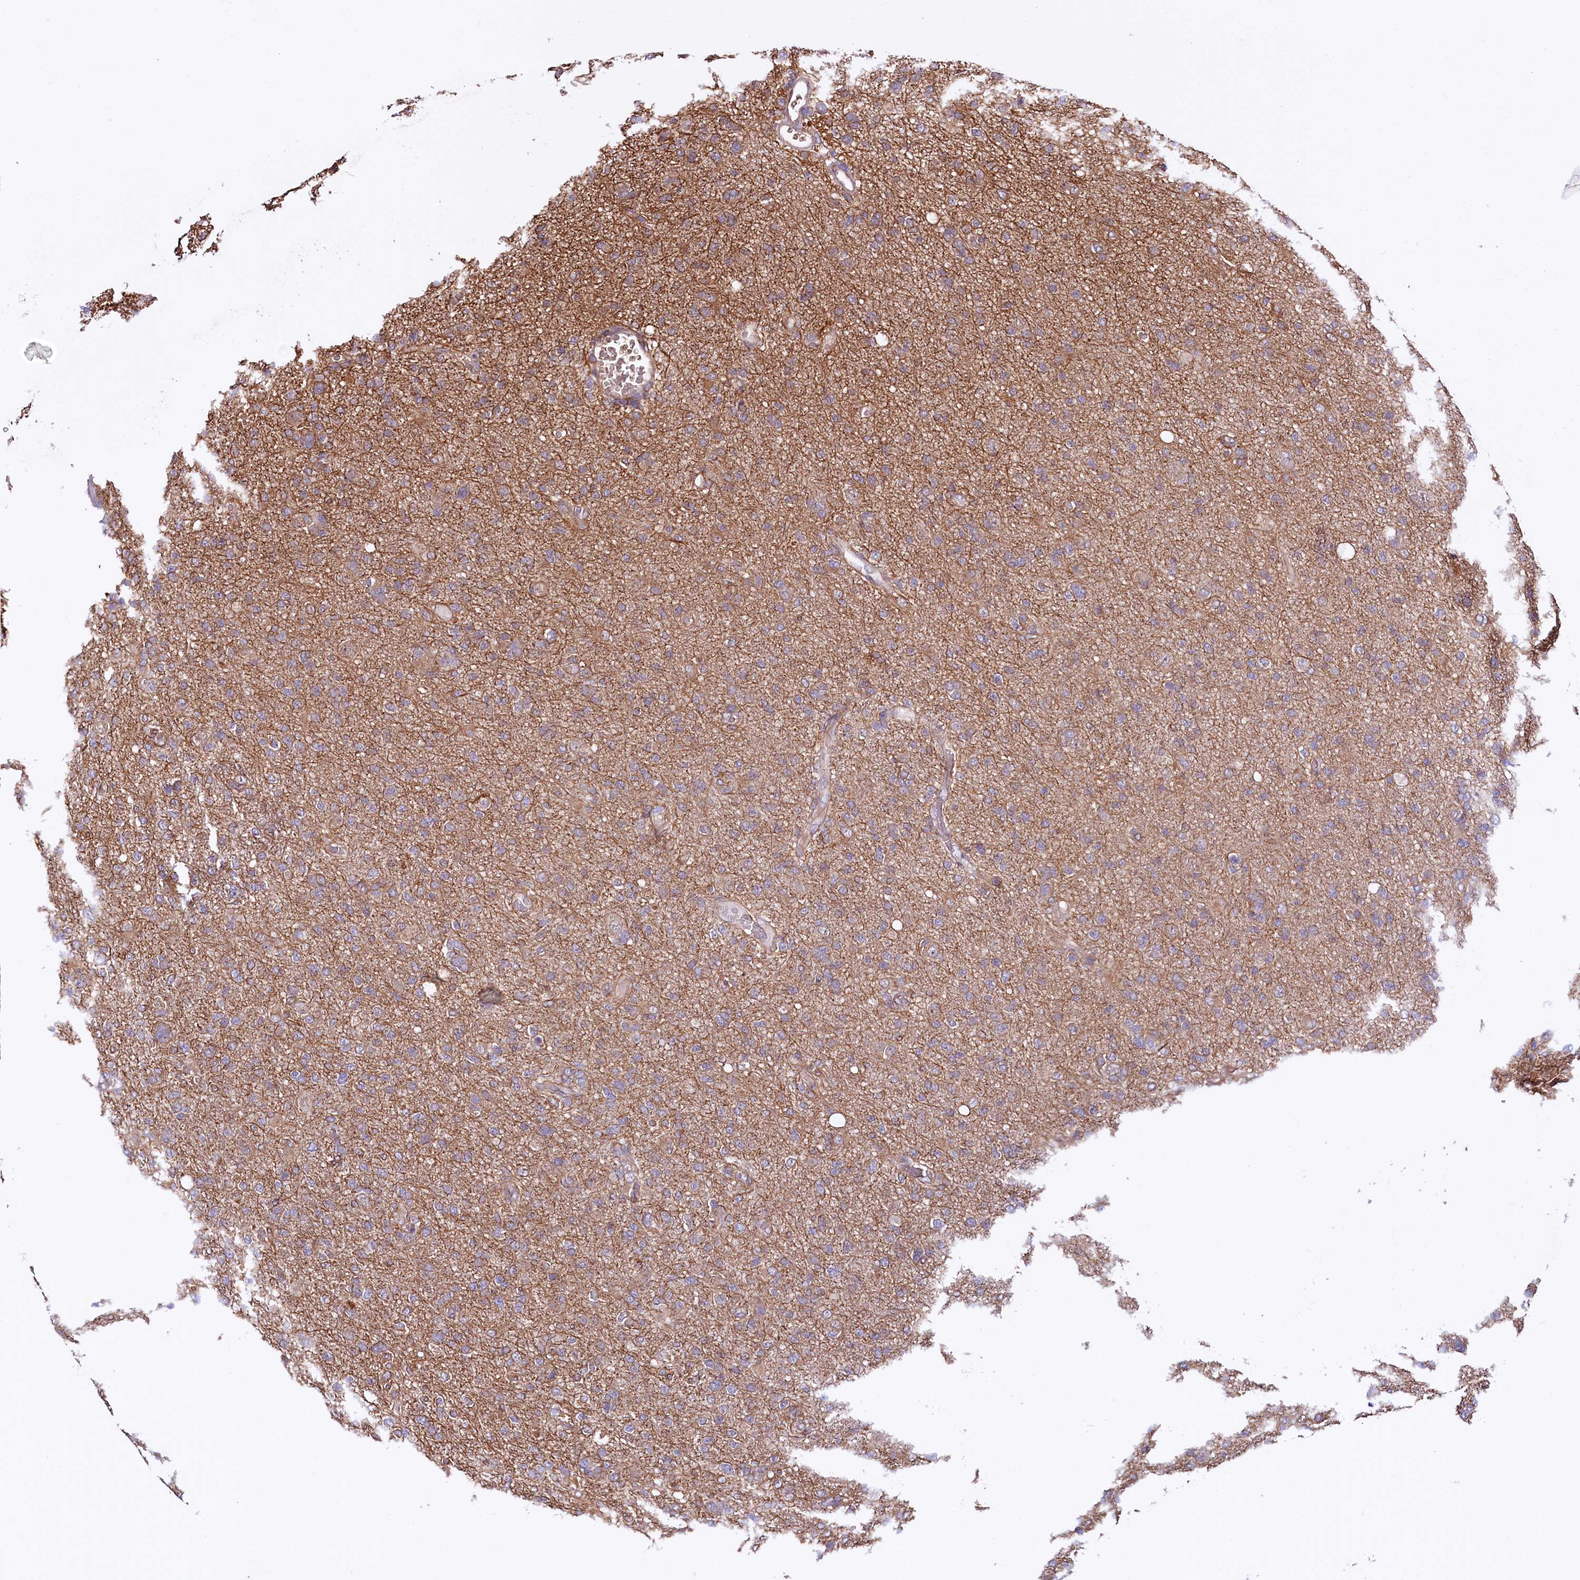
{"staining": {"intensity": "weak", "quantity": "<25%", "location": "cytoplasmic/membranous"}, "tissue": "glioma", "cell_type": "Tumor cells", "image_type": "cancer", "snomed": [{"axis": "morphology", "description": "Glioma, malignant, High grade"}, {"axis": "topography", "description": "Brain"}], "caption": "IHC photomicrograph of neoplastic tissue: human high-grade glioma (malignant) stained with DAB (3,3'-diaminobenzidine) demonstrates no significant protein expression in tumor cells.", "gene": "CEP295", "patient": {"sex": "female", "age": 57}}